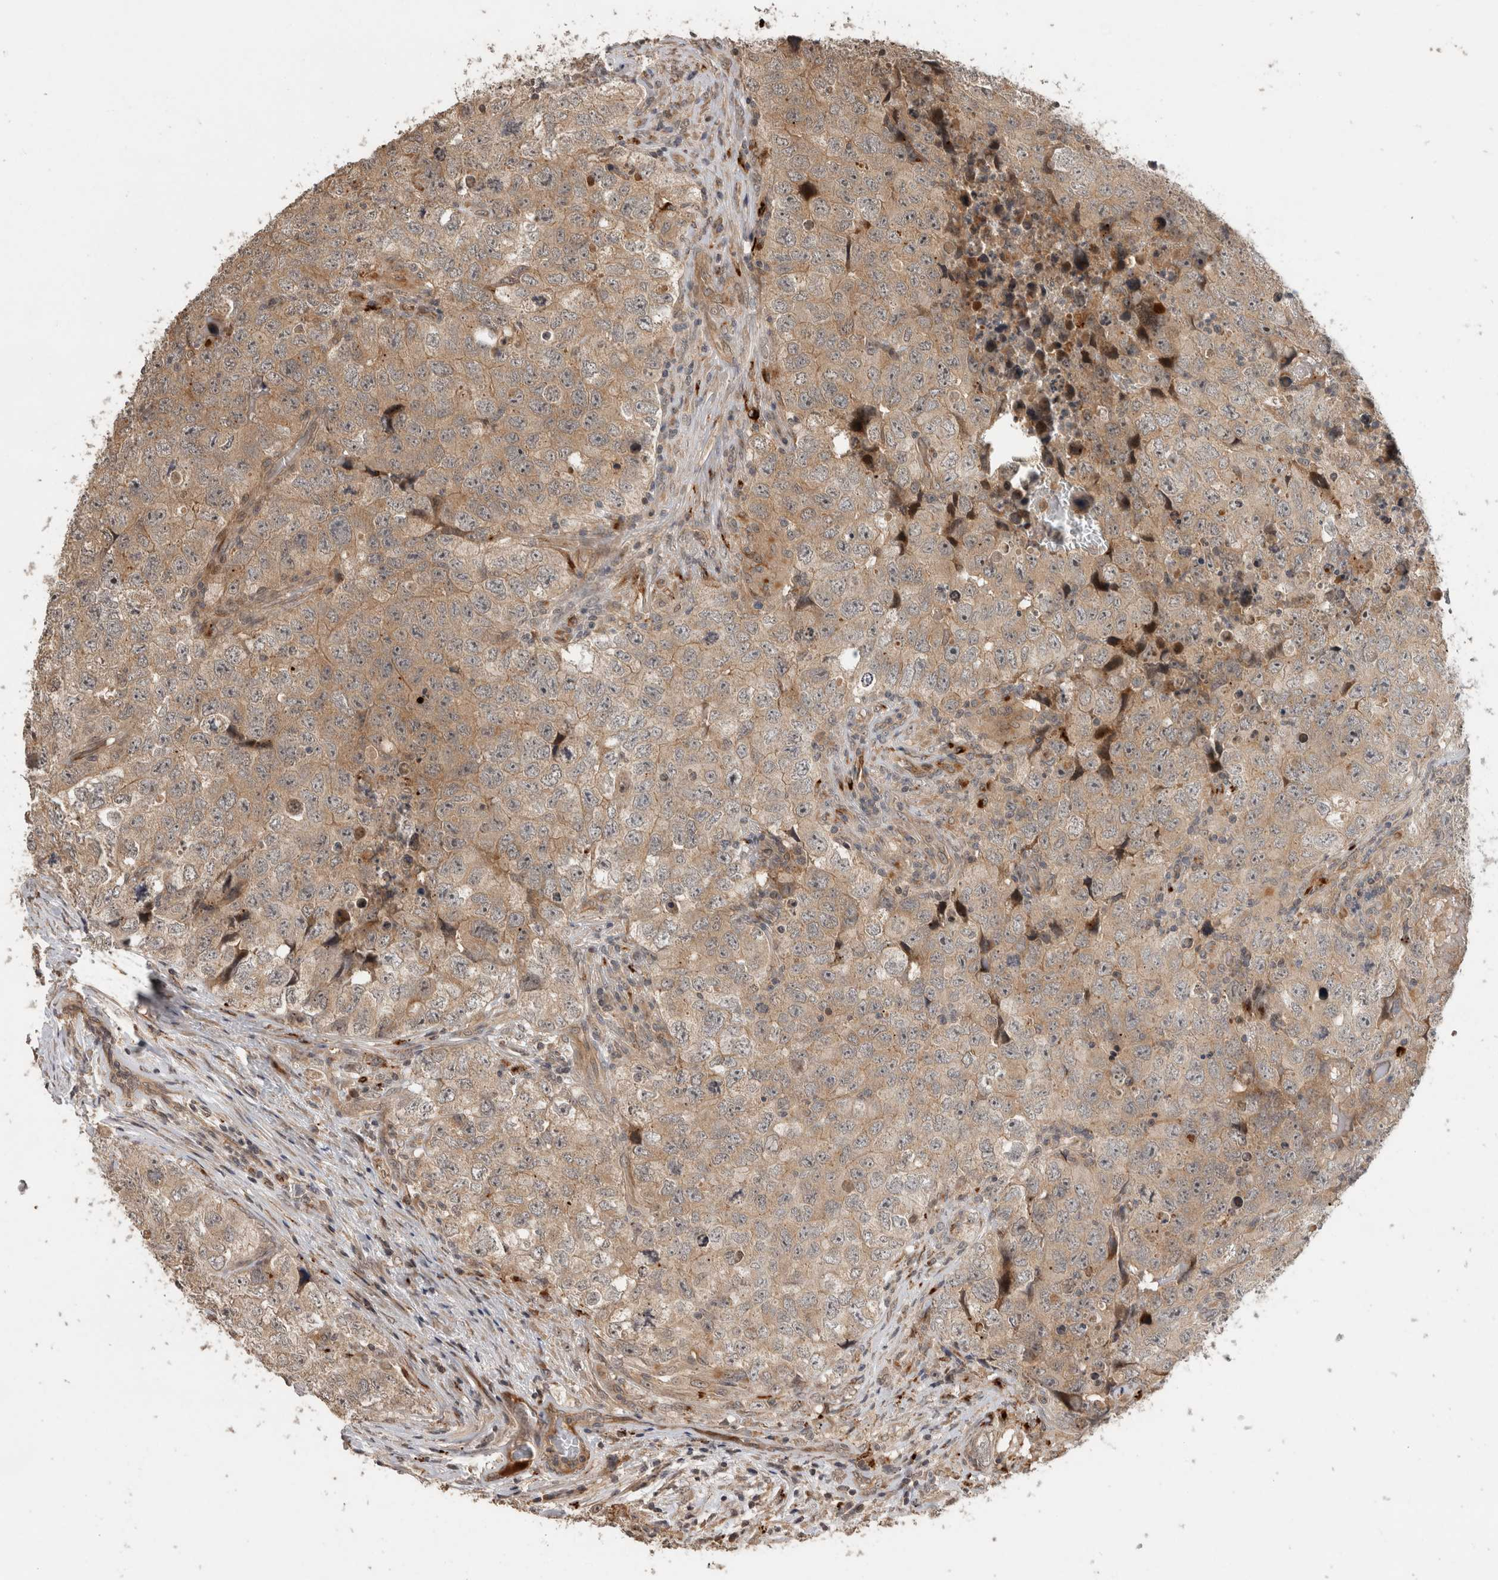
{"staining": {"intensity": "weak", "quantity": "25%-75%", "location": "cytoplasmic/membranous"}, "tissue": "testis cancer", "cell_type": "Tumor cells", "image_type": "cancer", "snomed": [{"axis": "morphology", "description": "Seminoma, NOS"}, {"axis": "morphology", "description": "Carcinoma, Embryonal, NOS"}, {"axis": "topography", "description": "Testis"}], "caption": "Immunohistochemistry (IHC) (DAB) staining of human testis cancer displays weak cytoplasmic/membranous protein staining in approximately 25%-75% of tumor cells. (DAB (3,3'-diaminobenzidine) IHC with brightfield microscopy, high magnification).", "gene": "PITPNC1", "patient": {"sex": "male", "age": 43}}